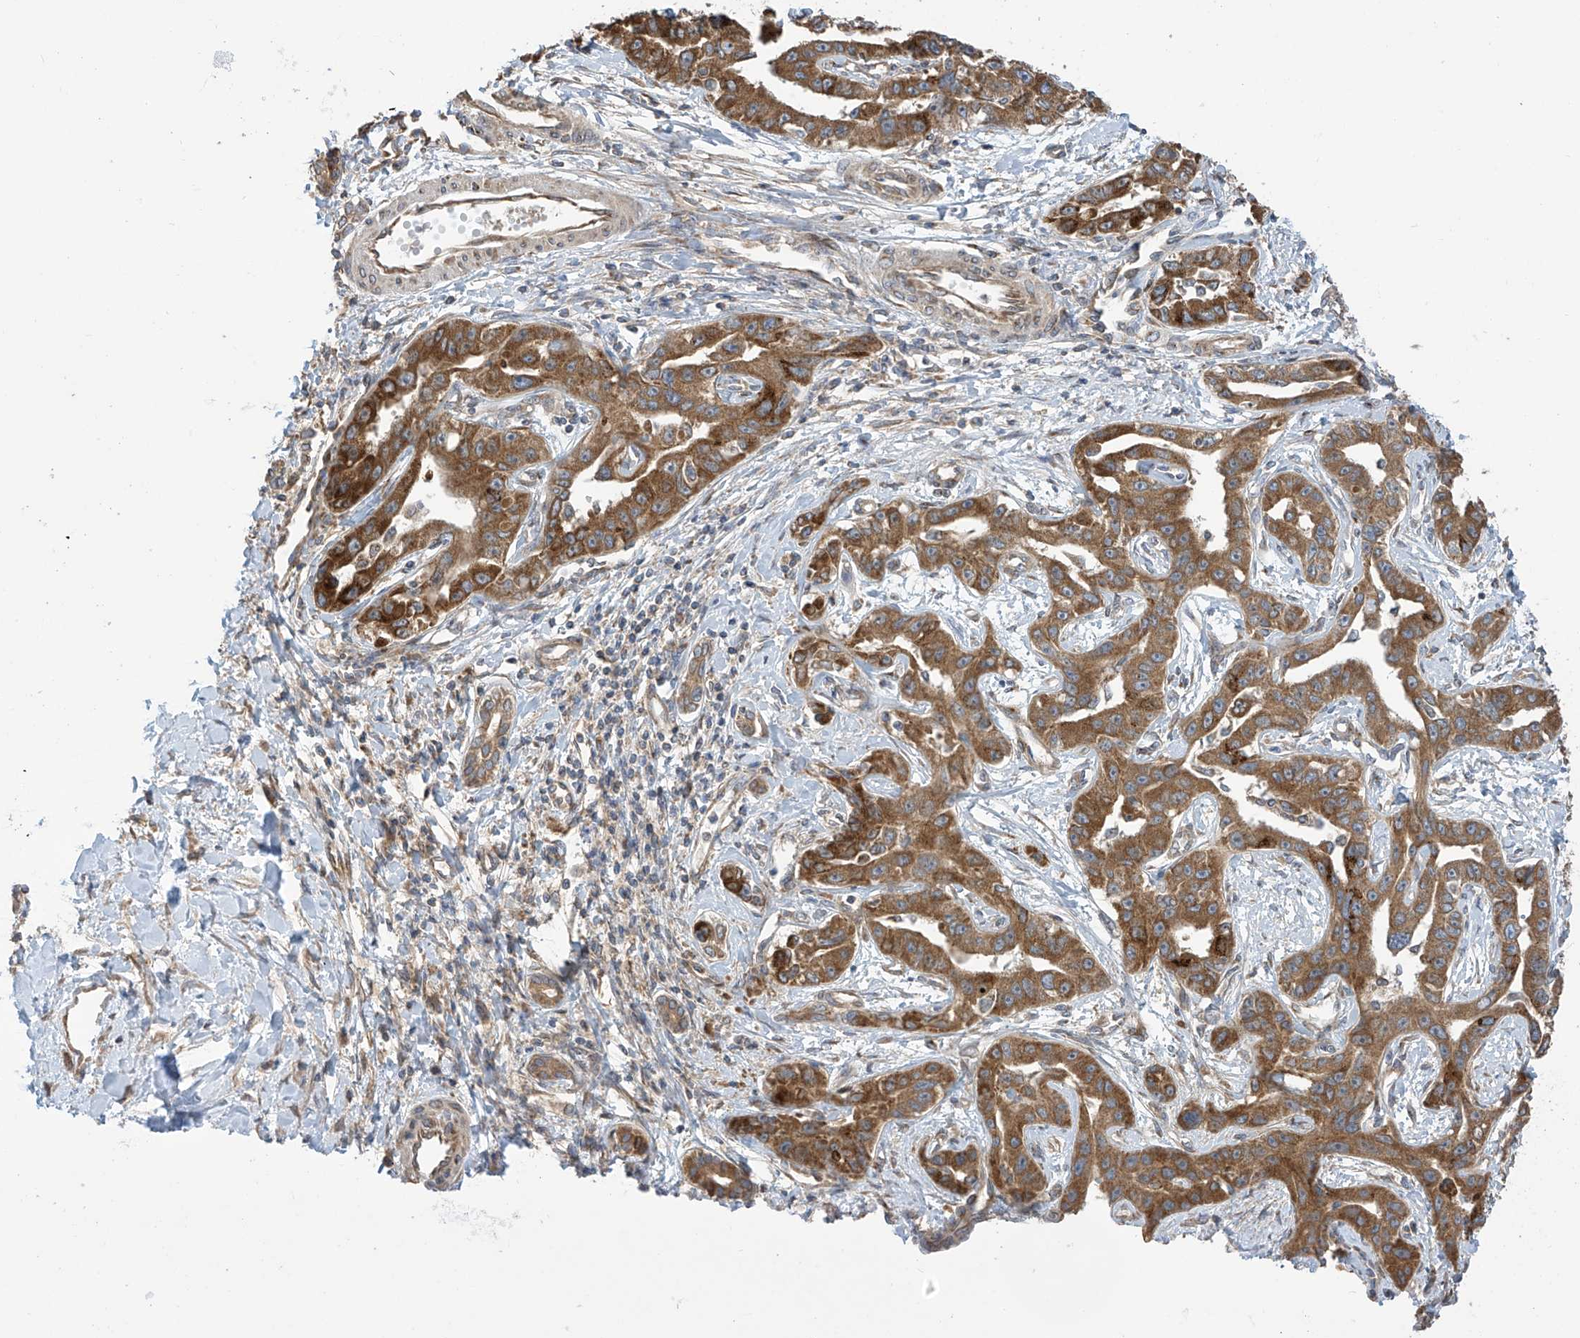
{"staining": {"intensity": "moderate", "quantity": ">75%", "location": "cytoplasmic/membranous"}, "tissue": "liver cancer", "cell_type": "Tumor cells", "image_type": "cancer", "snomed": [{"axis": "morphology", "description": "Cholangiocarcinoma"}, {"axis": "topography", "description": "Liver"}], "caption": "Immunohistochemistry of liver cancer (cholangiocarcinoma) displays medium levels of moderate cytoplasmic/membranous staining in about >75% of tumor cells.", "gene": "PNPT1", "patient": {"sex": "male", "age": 59}}